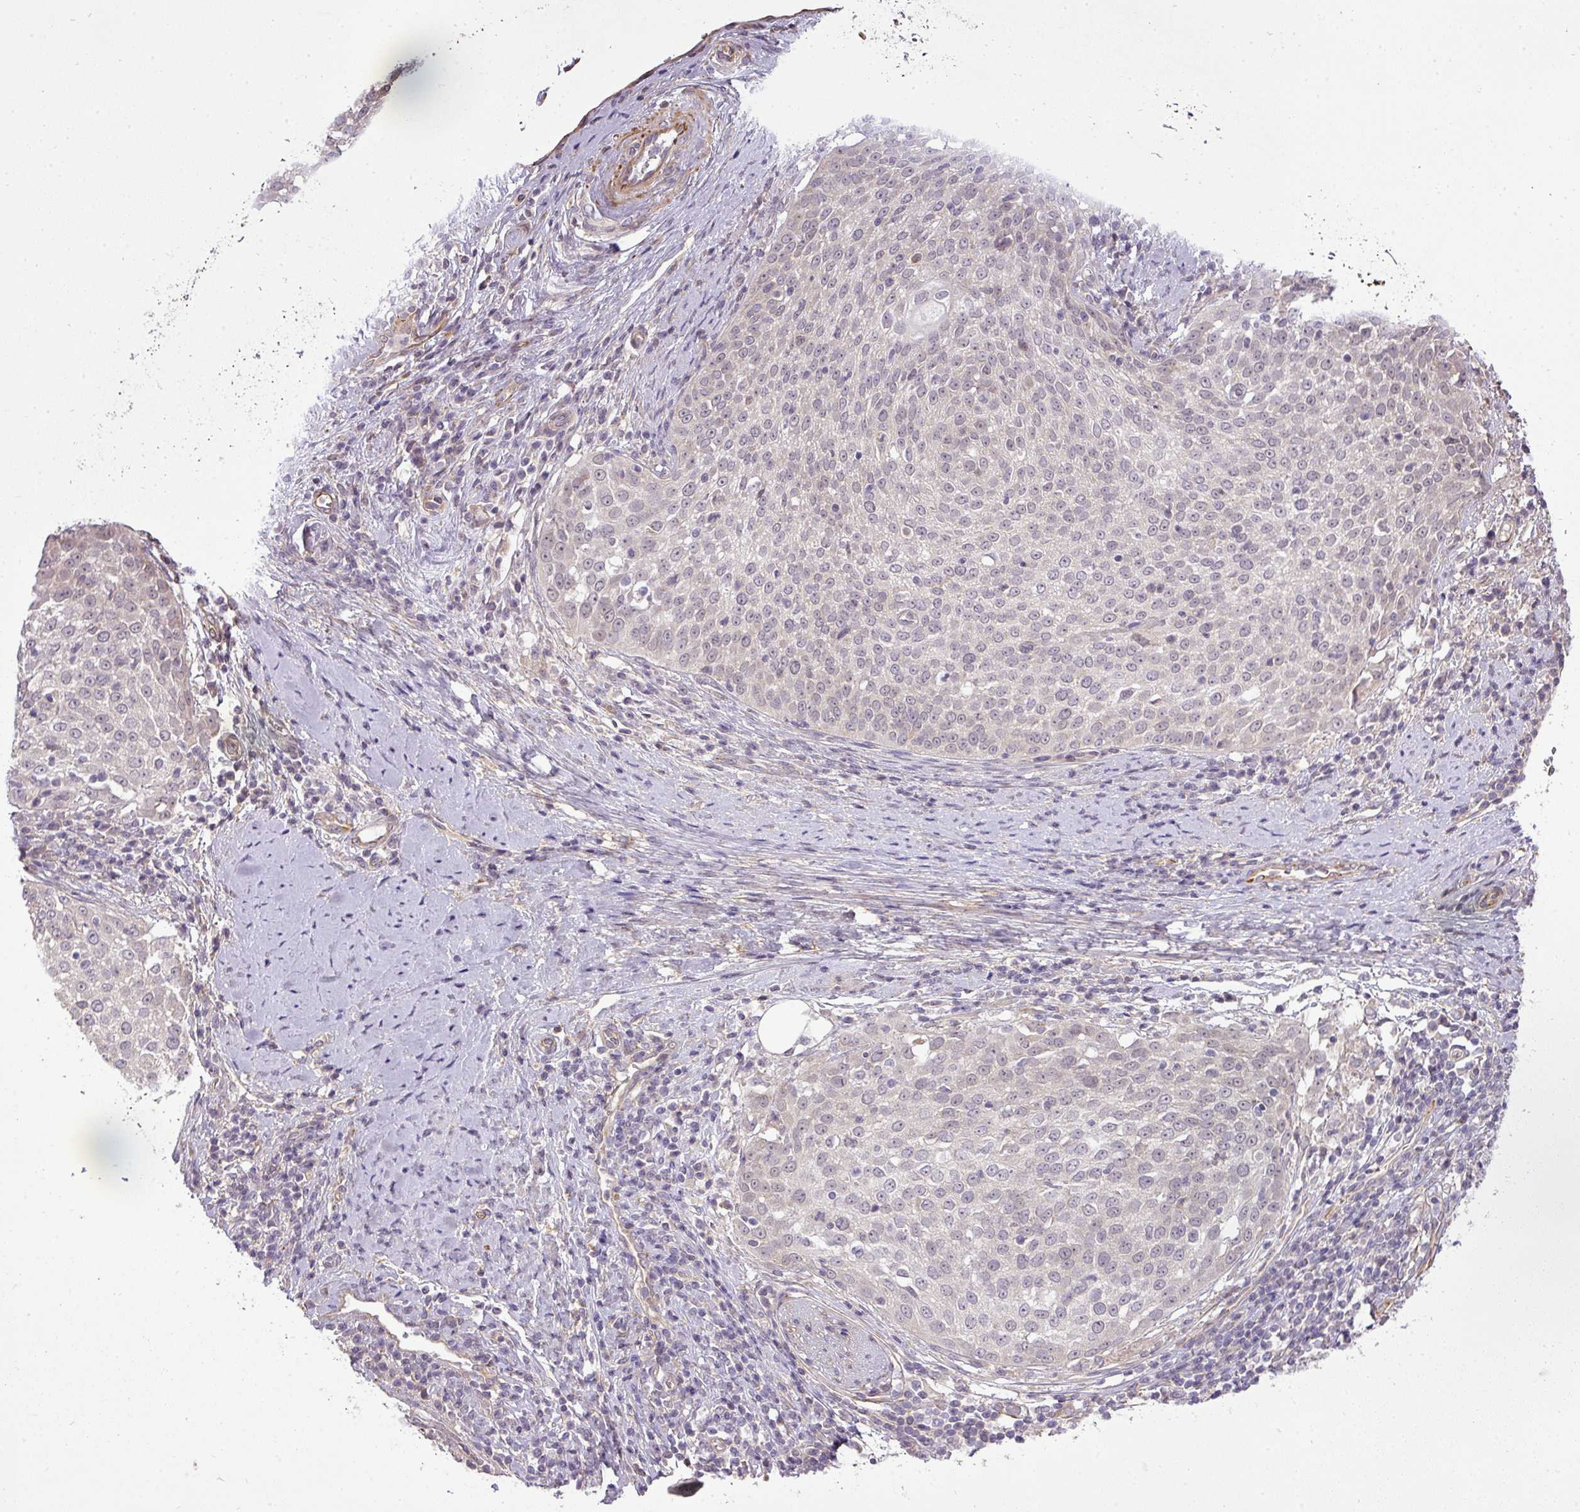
{"staining": {"intensity": "moderate", "quantity": "25%-75%", "location": "nuclear"}, "tissue": "cervical cancer", "cell_type": "Tumor cells", "image_type": "cancer", "snomed": [{"axis": "morphology", "description": "Squamous cell carcinoma, NOS"}, {"axis": "topography", "description": "Cervix"}], "caption": "Brown immunohistochemical staining in human cervical cancer displays moderate nuclear staining in approximately 25%-75% of tumor cells.", "gene": "PDRG1", "patient": {"sex": "female", "age": 57}}